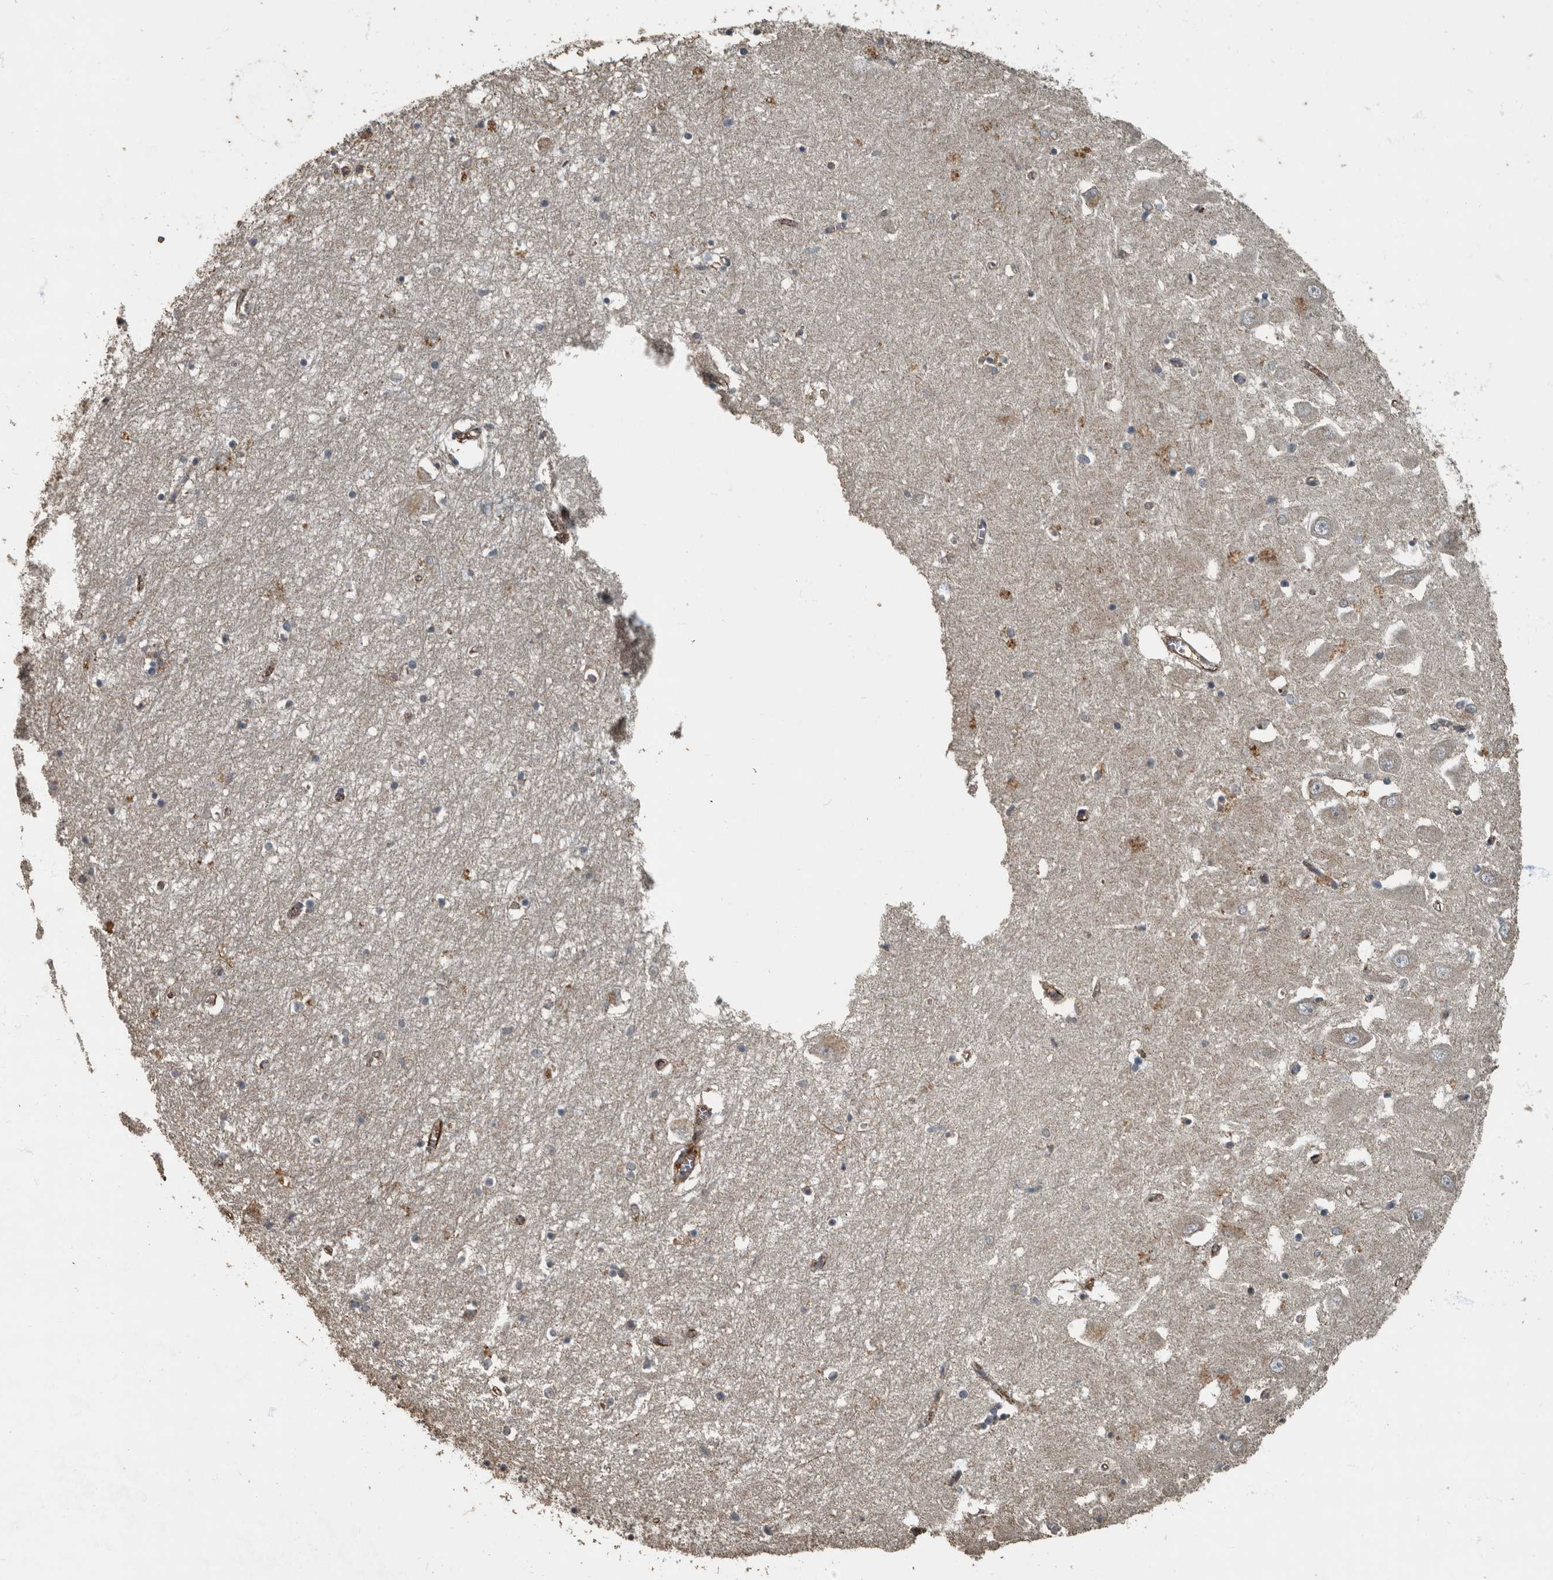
{"staining": {"intensity": "negative", "quantity": "none", "location": "none"}, "tissue": "hippocampus", "cell_type": "Glial cells", "image_type": "normal", "snomed": [{"axis": "morphology", "description": "Normal tissue, NOS"}, {"axis": "topography", "description": "Hippocampus"}], "caption": "Image shows no protein positivity in glial cells of unremarkable hippocampus.", "gene": "IL15RA", "patient": {"sex": "male", "age": 70}}